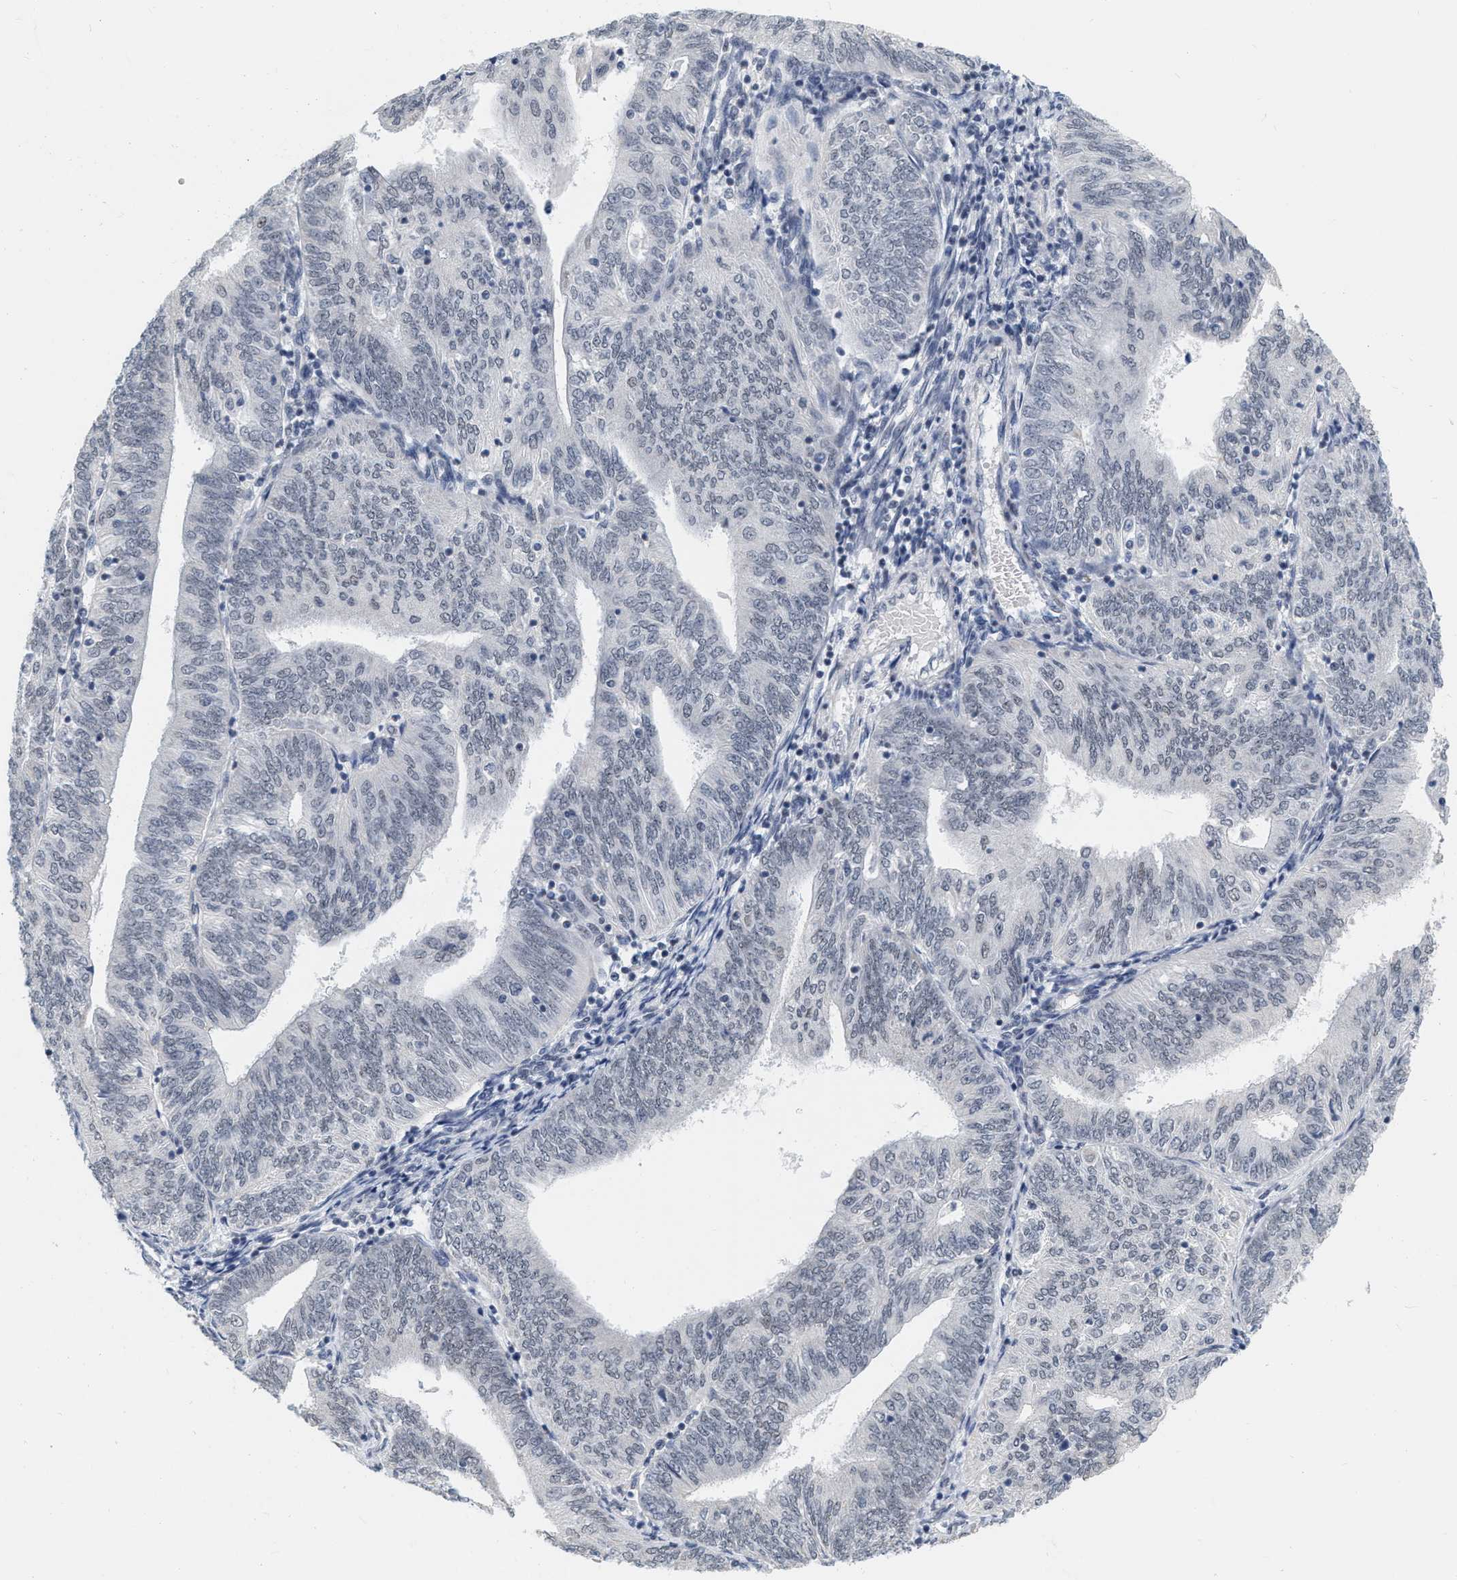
{"staining": {"intensity": "negative", "quantity": "none", "location": "none"}, "tissue": "endometrial cancer", "cell_type": "Tumor cells", "image_type": "cancer", "snomed": [{"axis": "morphology", "description": "Adenocarcinoma, NOS"}, {"axis": "topography", "description": "Endometrium"}], "caption": "An IHC image of endometrial cancer (adenocarcinoma) is shown. There is no staining in tumor cells of endometrial cancer (adenocarcinoma).", "gene": "XIRP1", "patient": {"sex": "female", "age": 58}}